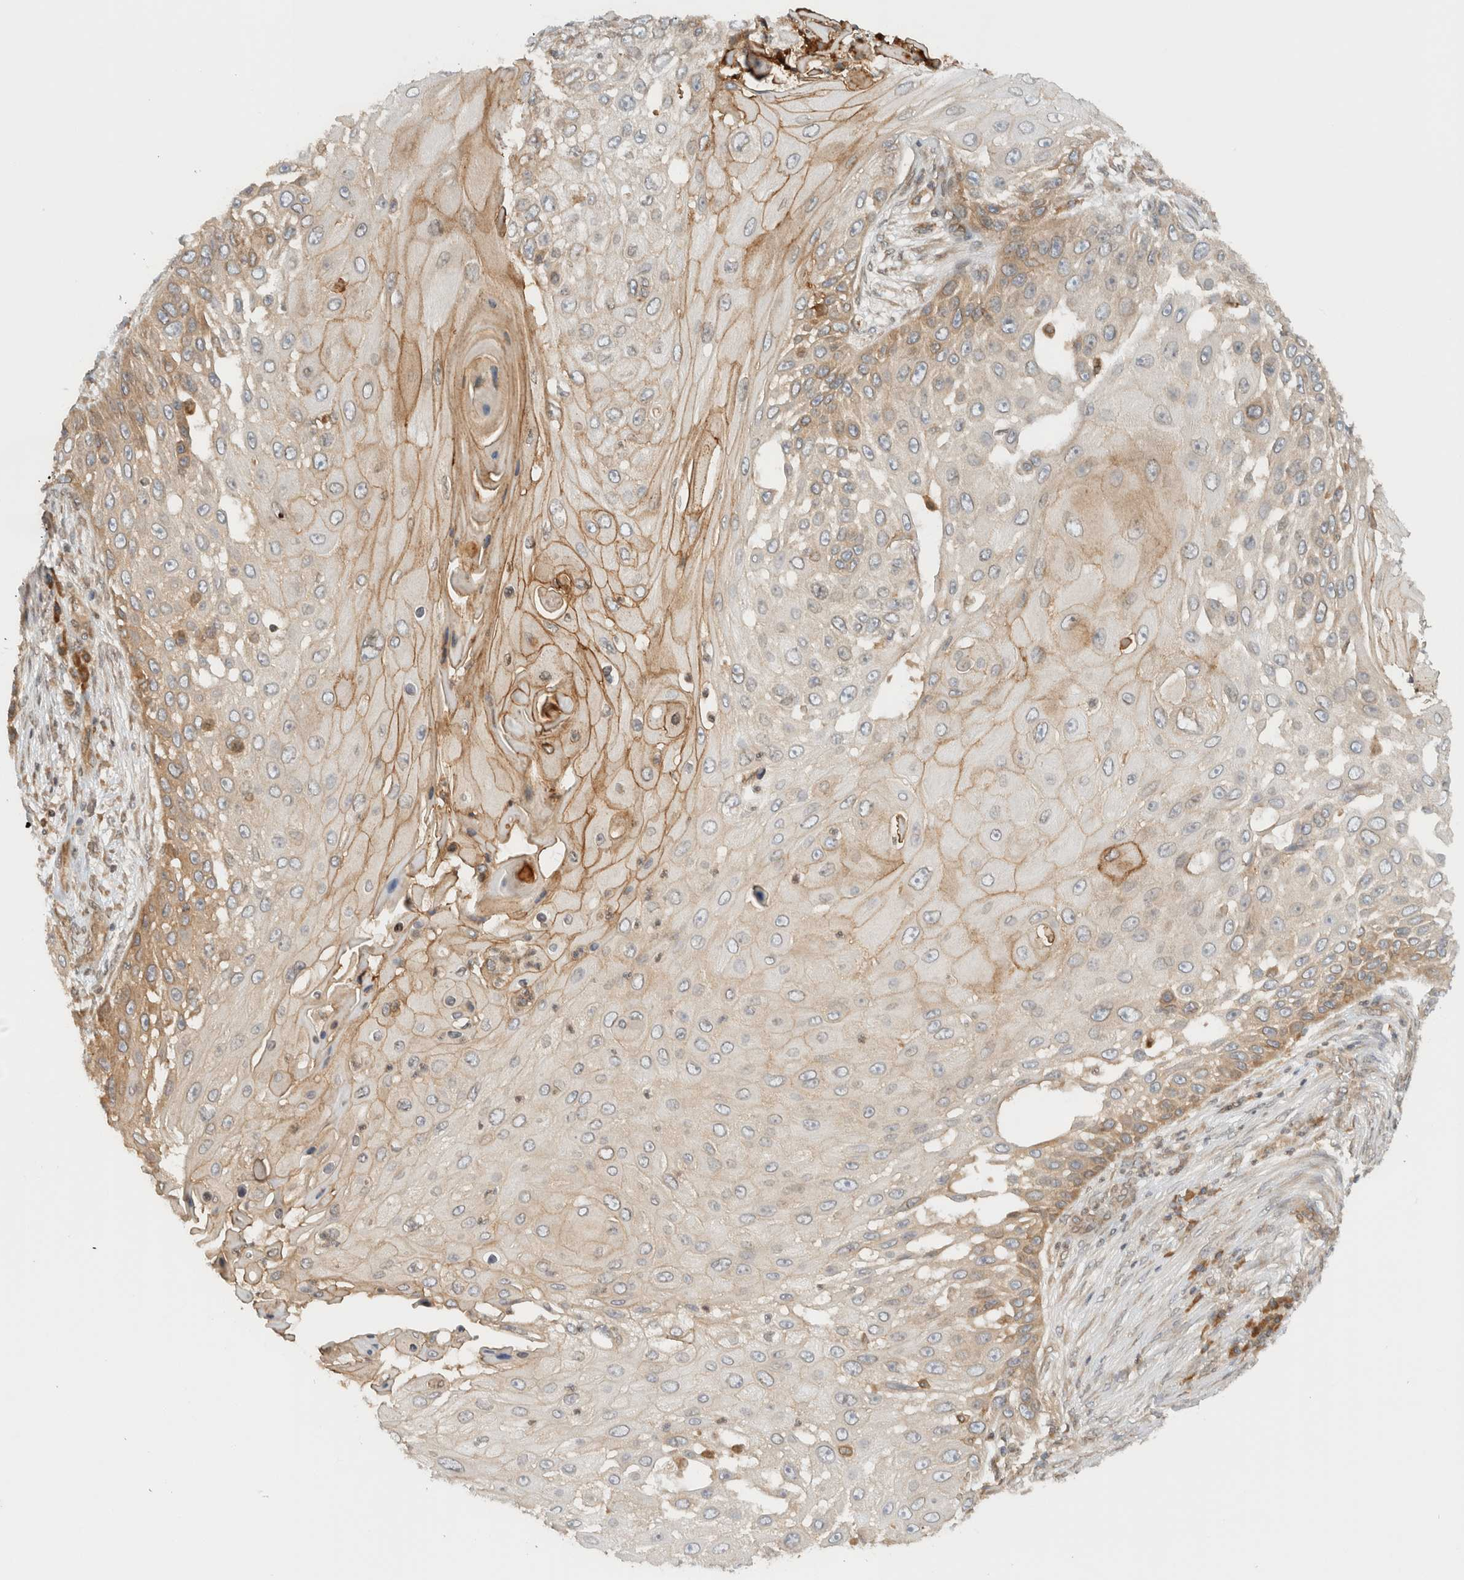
{"staining": {"intensity": "moderate", "quantity": "<25%", "location": "cytoplasmic/membranous"}, "tissue": "skin cancer", "cell_type": "Tumor cells", "image_type": "cancer", "snomed": [{"axis": "morphology", "description": "Squamous cell carcinoma, NOS"}, {"axis": "topography", "description": "Skin"}], "caption": "Skin cancer (squamous cell carcinoma) tissue displays moderate cytoplasmic/membranous staining in approximately <25% of tumor cells", "gene": "ARFGEF2", "patient": {"sex": "female", "age": 44}}